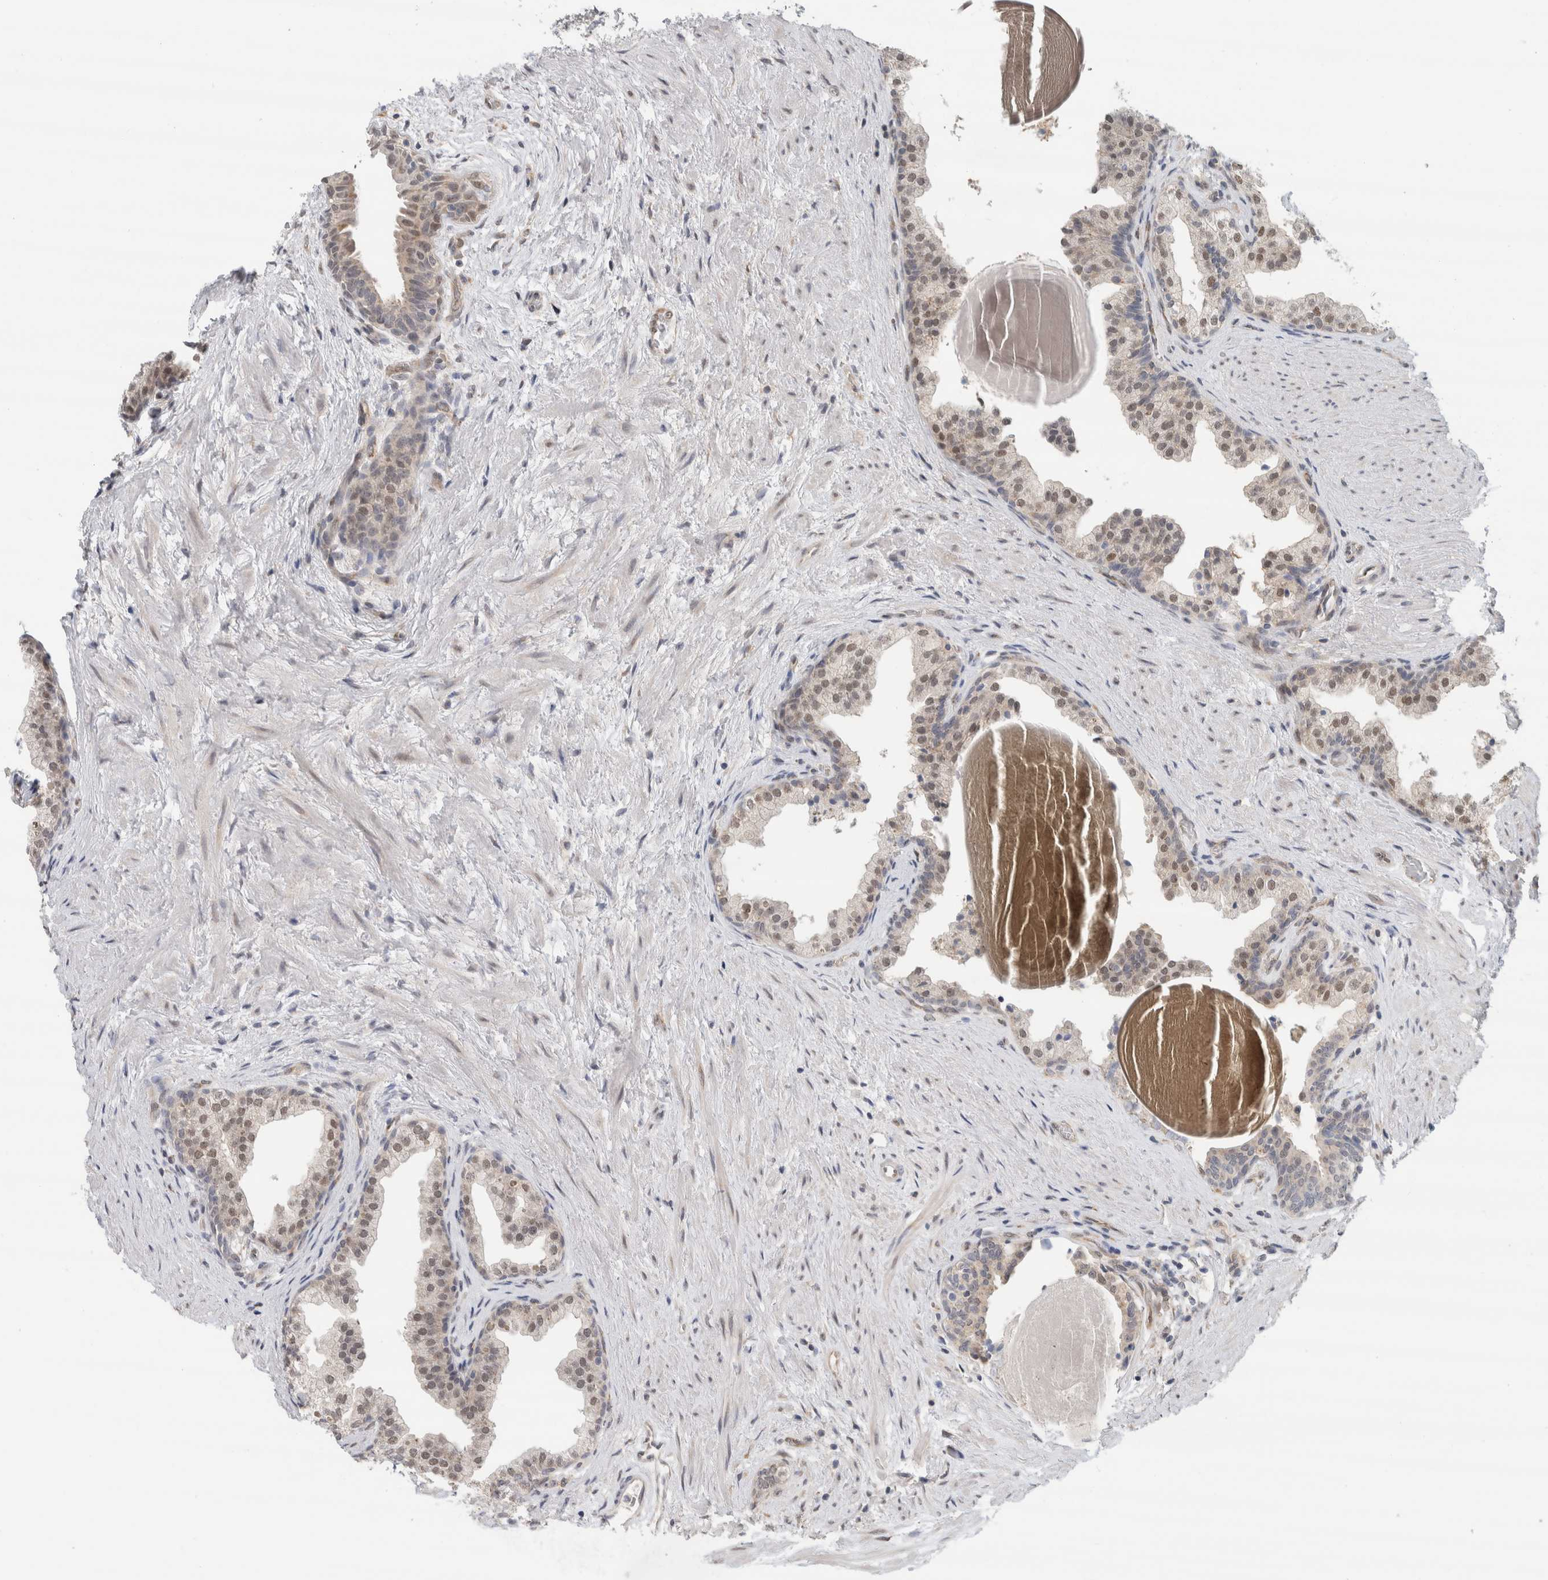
{"staining": {"intensity": "weak", "quantity": "25%-75%", "location": "nuclear"}, "tissue": "prostate", "cell_type": "Glandular cells", "image_type": "normal", "snomed": [{"axis": "morphology", "description": "Normal tissue, NOS"}, {"axis": "topography", "description": "Prostate"}], "caption": "Normal prostate reveals weak nuclear expression in approximately 25%-75% of glandular cells, visualized by immunohistochemistry.", "gene": "EIF4G3", "patient": {"sex": "male", "age": 48}}